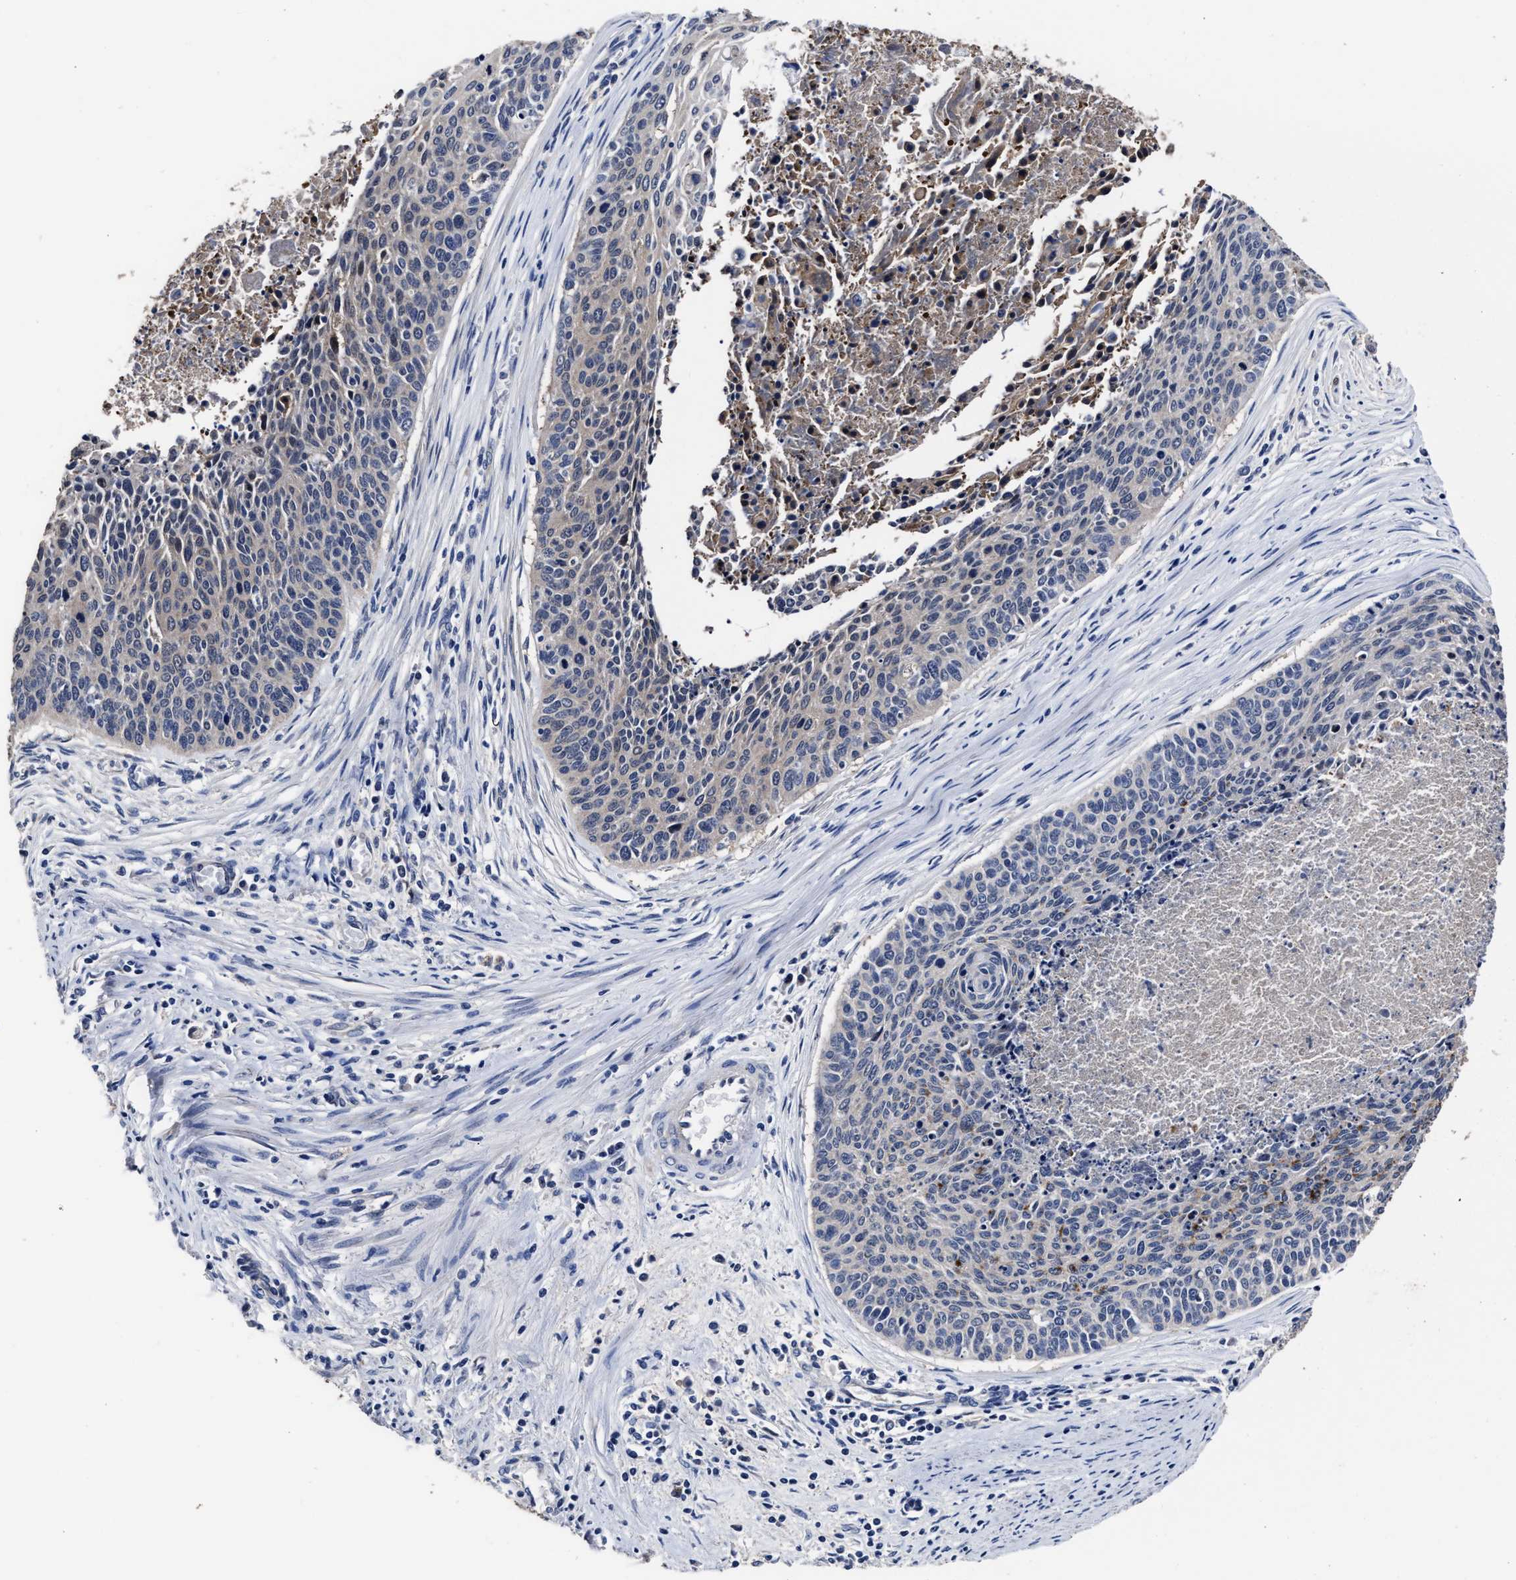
{"staining": {"intensity": "weak", "quantity": "<25%", "location": "cytoplasmic/membranous"}, "tissue": "cervical cancer", "cell_type": "Tumor cells", "image_type": "cancer", "snomed": [{"axis": "morphology", "description": "Squamous cell carcinoma, NOS"}, {"axis": "topography", "description": "Cervix"}], "caption": "The micrograph demonstrates no significant staining in tumor cells of squamous cell carcinoma (cervical). Nuclei are stained in blue.", "gene": "SOCS5", "patient": {"sex": "female", "age": 55}}